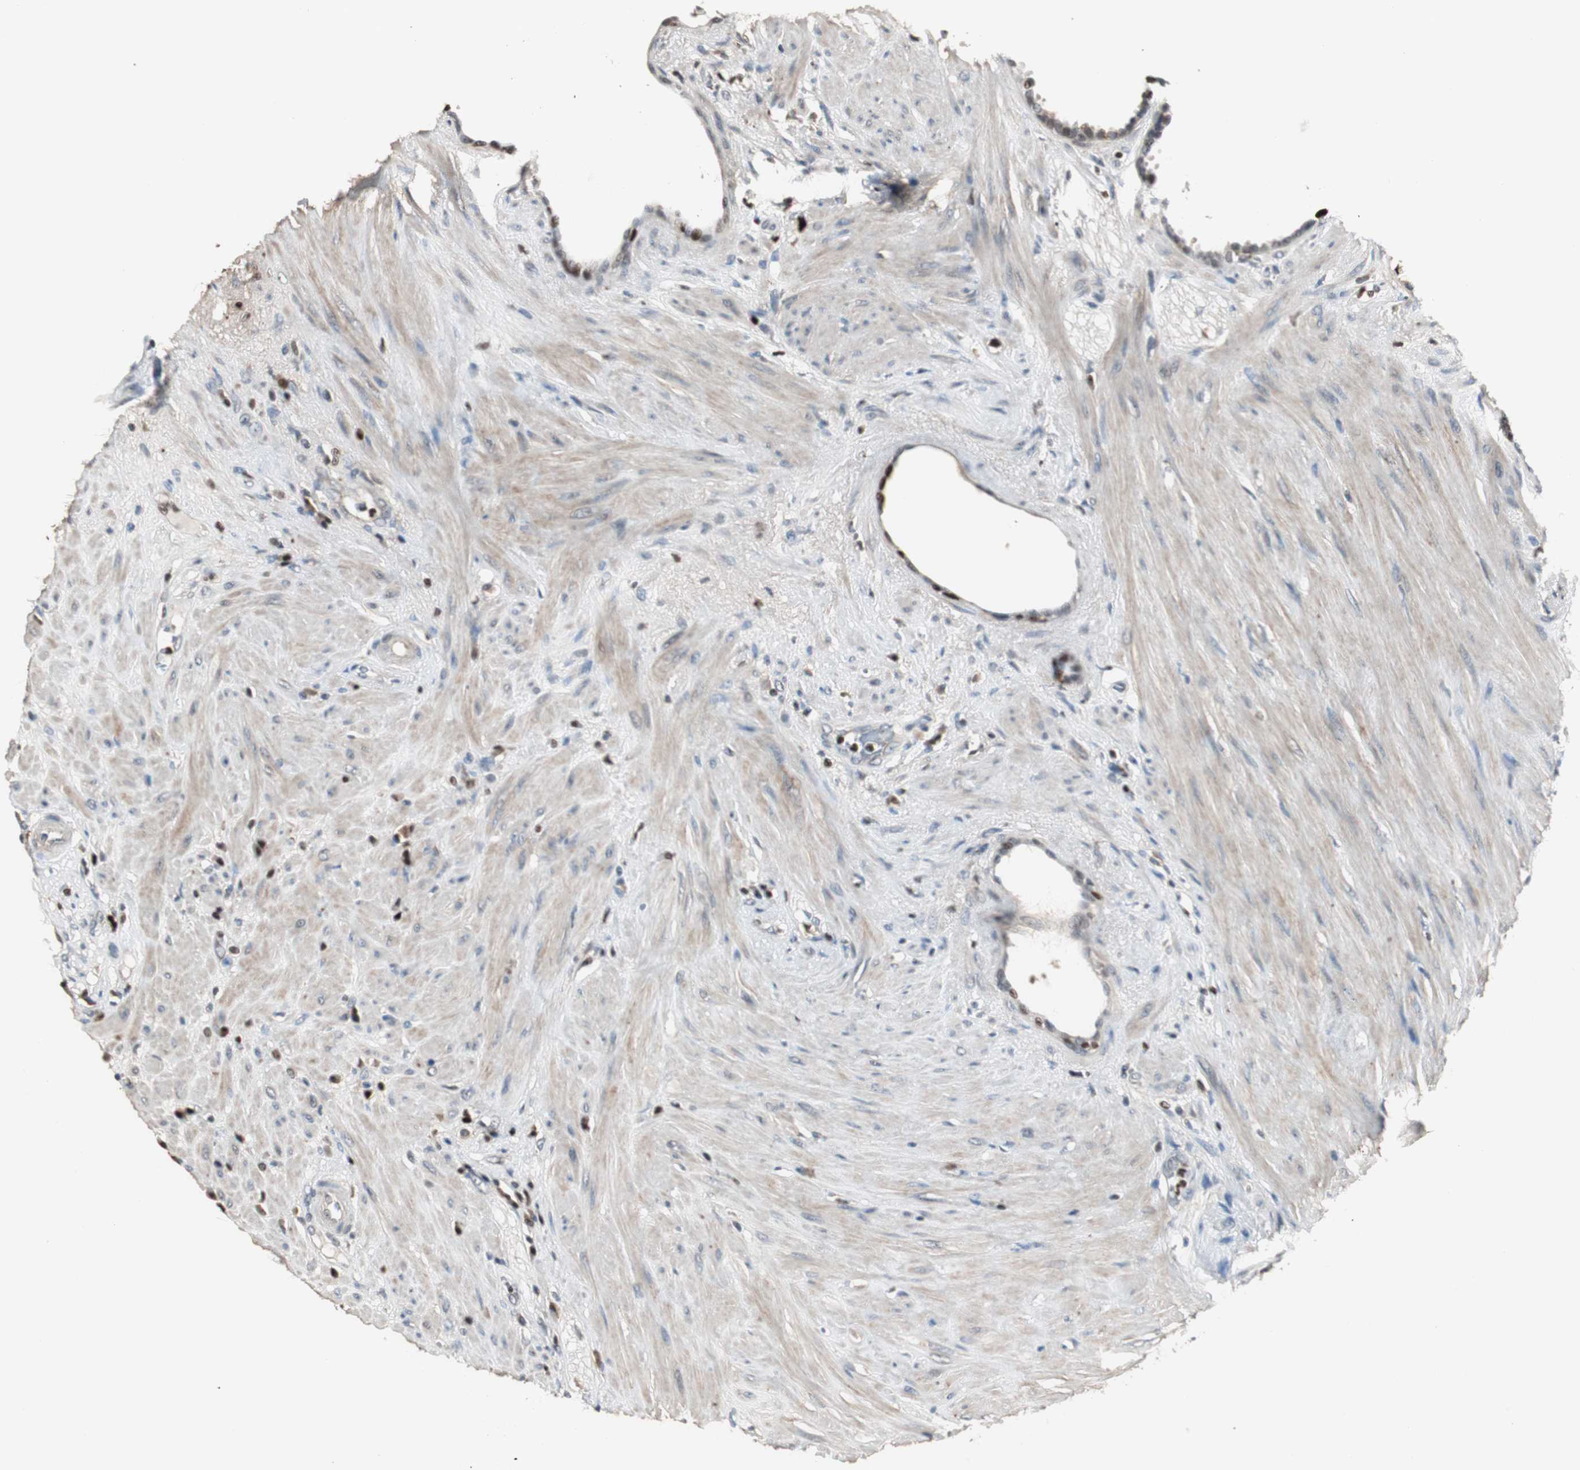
{"staining": {"intensity": "moderate", "quantity": "<25%", "location": "nuclear"}, "tissue": "seminal vesicle", "cell_type": "Glandular cells", "image_type": "normal", "snomed": [{"axis": "morphology", "description": "Normal tissue, NOS"}, {"axis": "topography", "description": "Seminal veicle"}], "caption": "Protein analysis of normal seminal vesicle demonstrates moderate nuclear staining in about <25% of glandular cells. The protein of interest is stained brown, and the nuclei are stained in blue (DAB IHC with brightfield microscopy, high magnification).", "gene": "FEN1", "patient": {"sex": "male", "age": 61}}